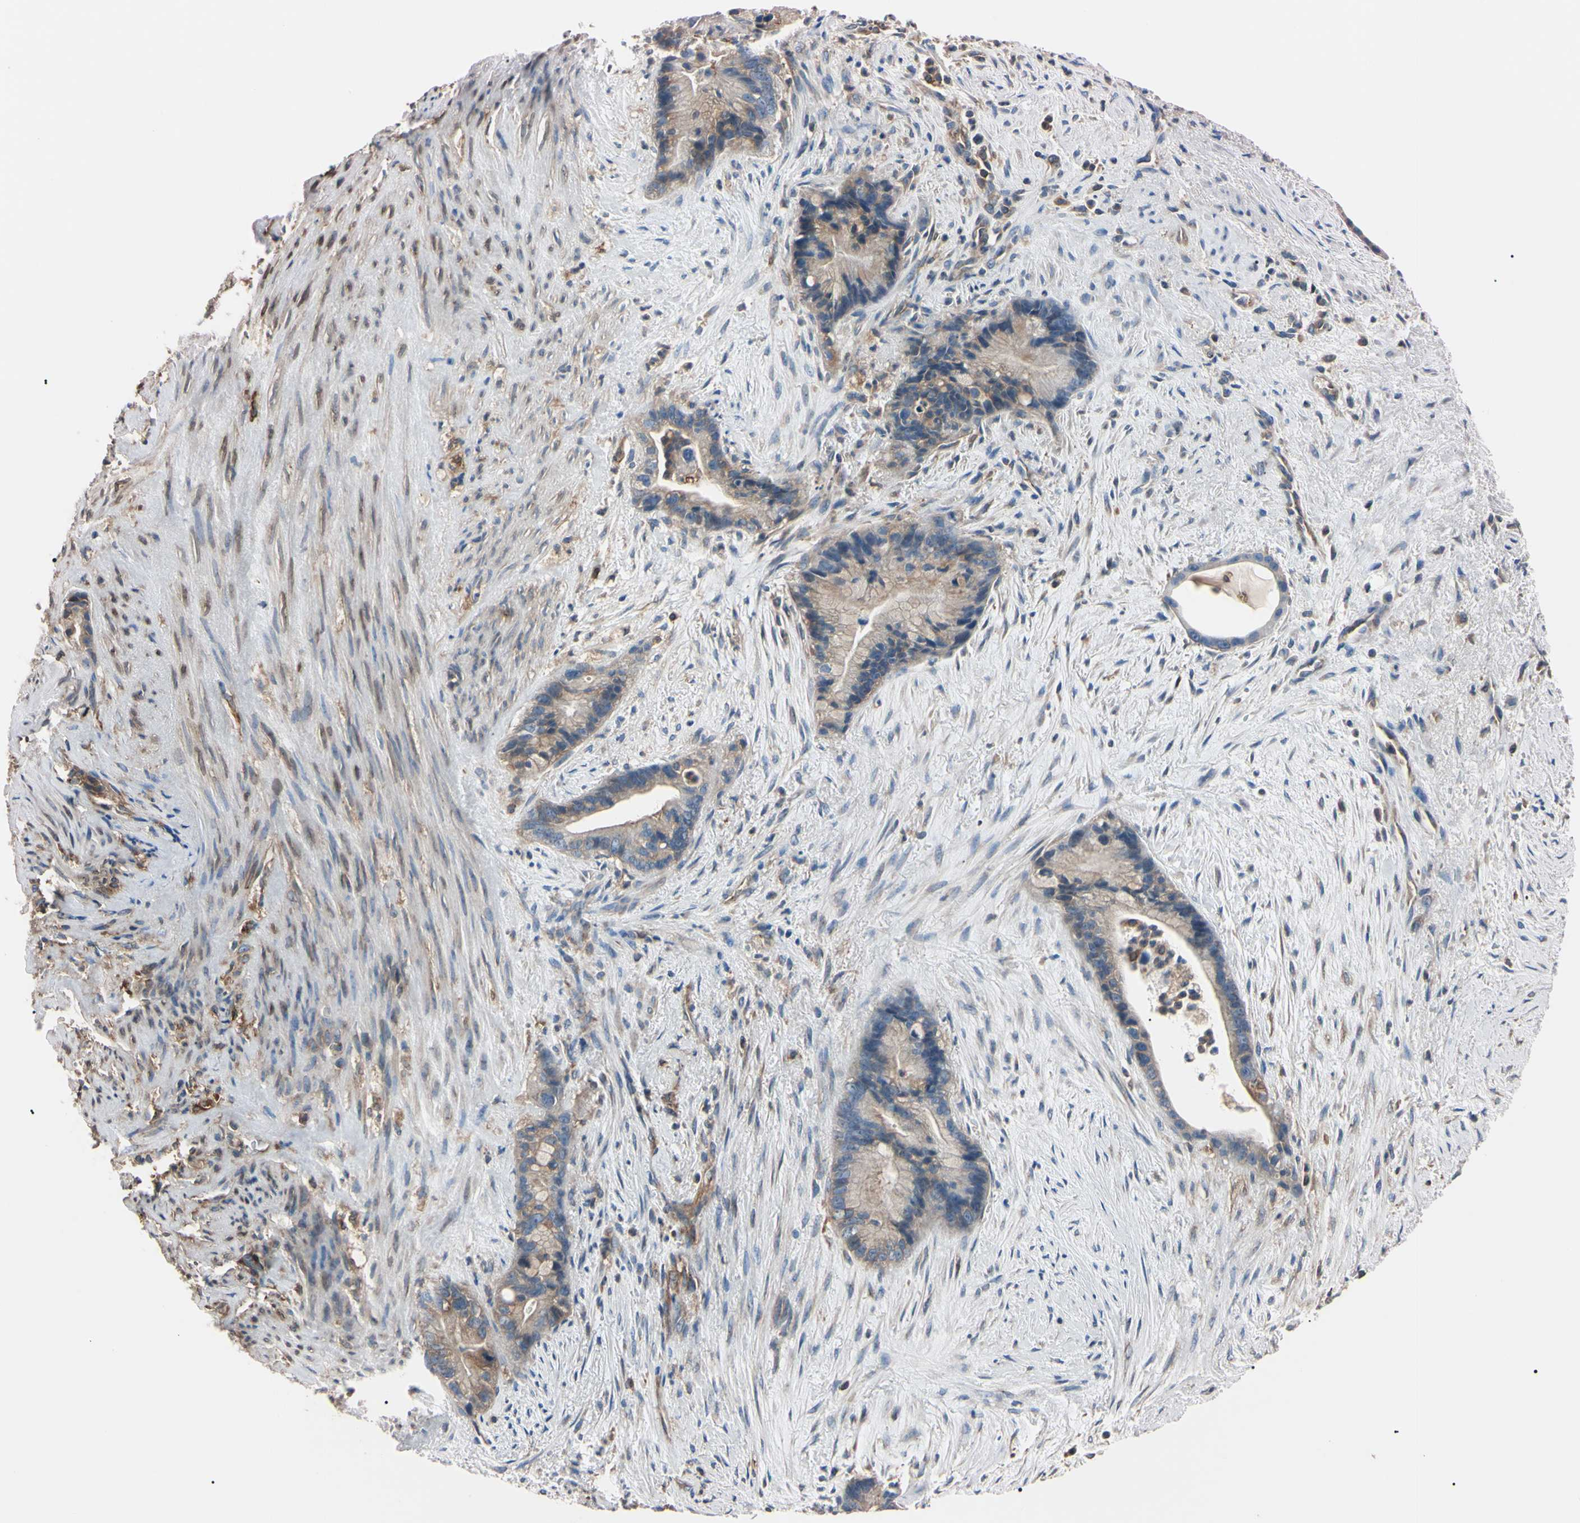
{"staining": {"intensity": "weak", "quantity": ">75%", "location": "cytoplasmic/membranous"}, "tissue": "liver cancer", "cell_type": "Tumor cells", "image_type": "cancer", "snomed": [{"axis": "morphology", "description": "Cholangiocarcinoma"}, {"axis": "topography", "description": "Liver"}], "caption": "Immunohistochemical staining of liver cholangiocarcinoma demonstrates low levels of weak cytoplasmic/membranous staining in about >75% of tumor cells. (IHC, brightfield microscopy, high magnification).", "gene": "PRKACA", "patient": {"sex": "female", "age": 55}}